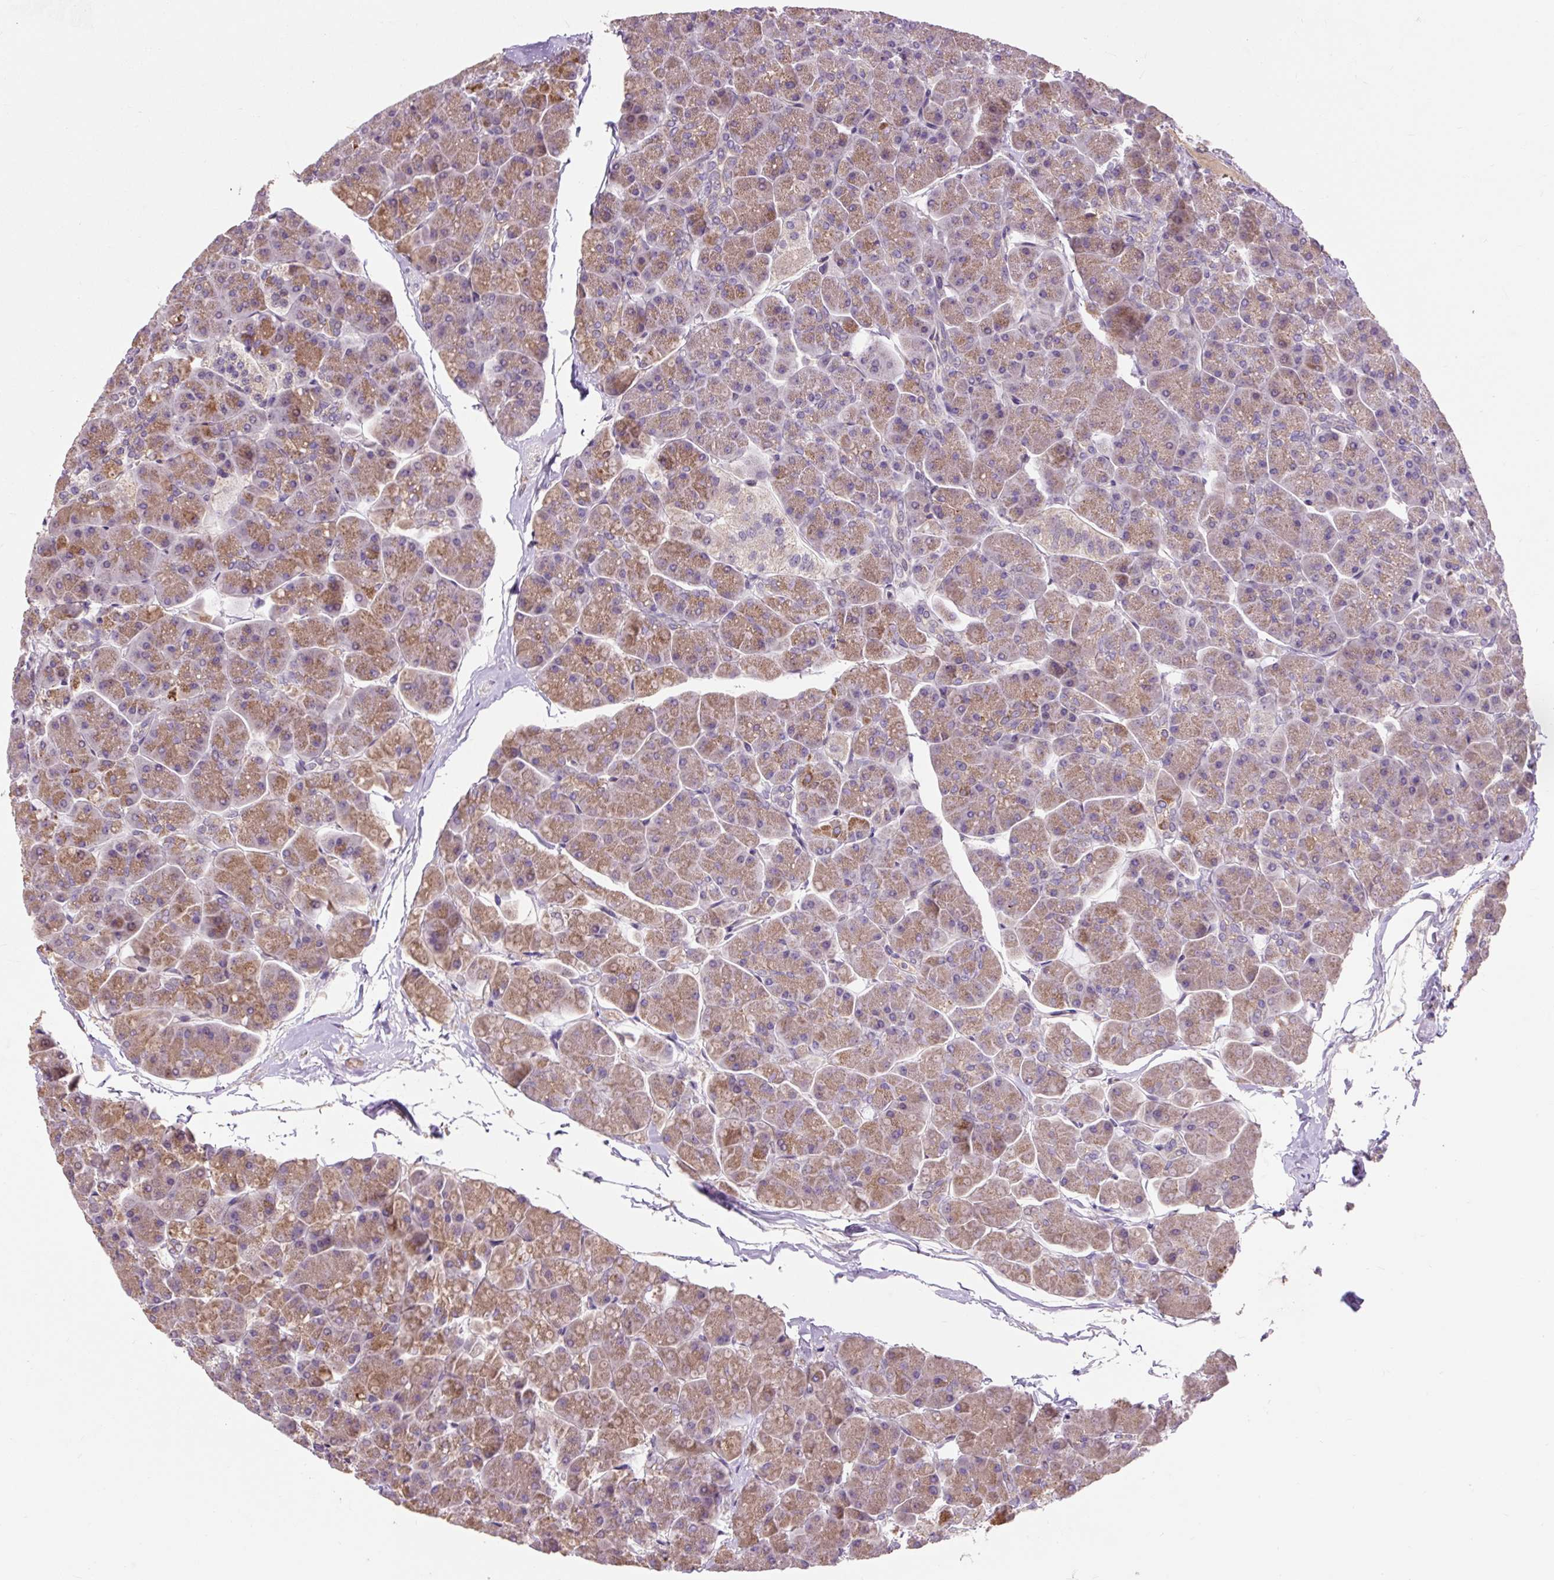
{"staining": {"intensity": "moderate", "quantity": "25%-75%", "location": "cytoplasmic/membranous"}, "tissue": "pancreas", "cell_type": "Exocrine glandular cells", "image_type": "normal", "snomed": [{"axis": "morphology", "description": "Normal tissue, NOS"}, {"axis": "topography", "description": "Pancreas"}, {"axis": "topography", "description": "Peripheral nerve tissue"}], "caption": "A histopathology image of human pancreas stained for a protein demonstrates moderate cytoplasmic/membranous brown staining in exocrine glandular cells. (brown staining indicates protein expression, while blue staining denotes nuclei).", "gene": "PRIMPOL", "patient": {"sex": "male", "age": 54}}